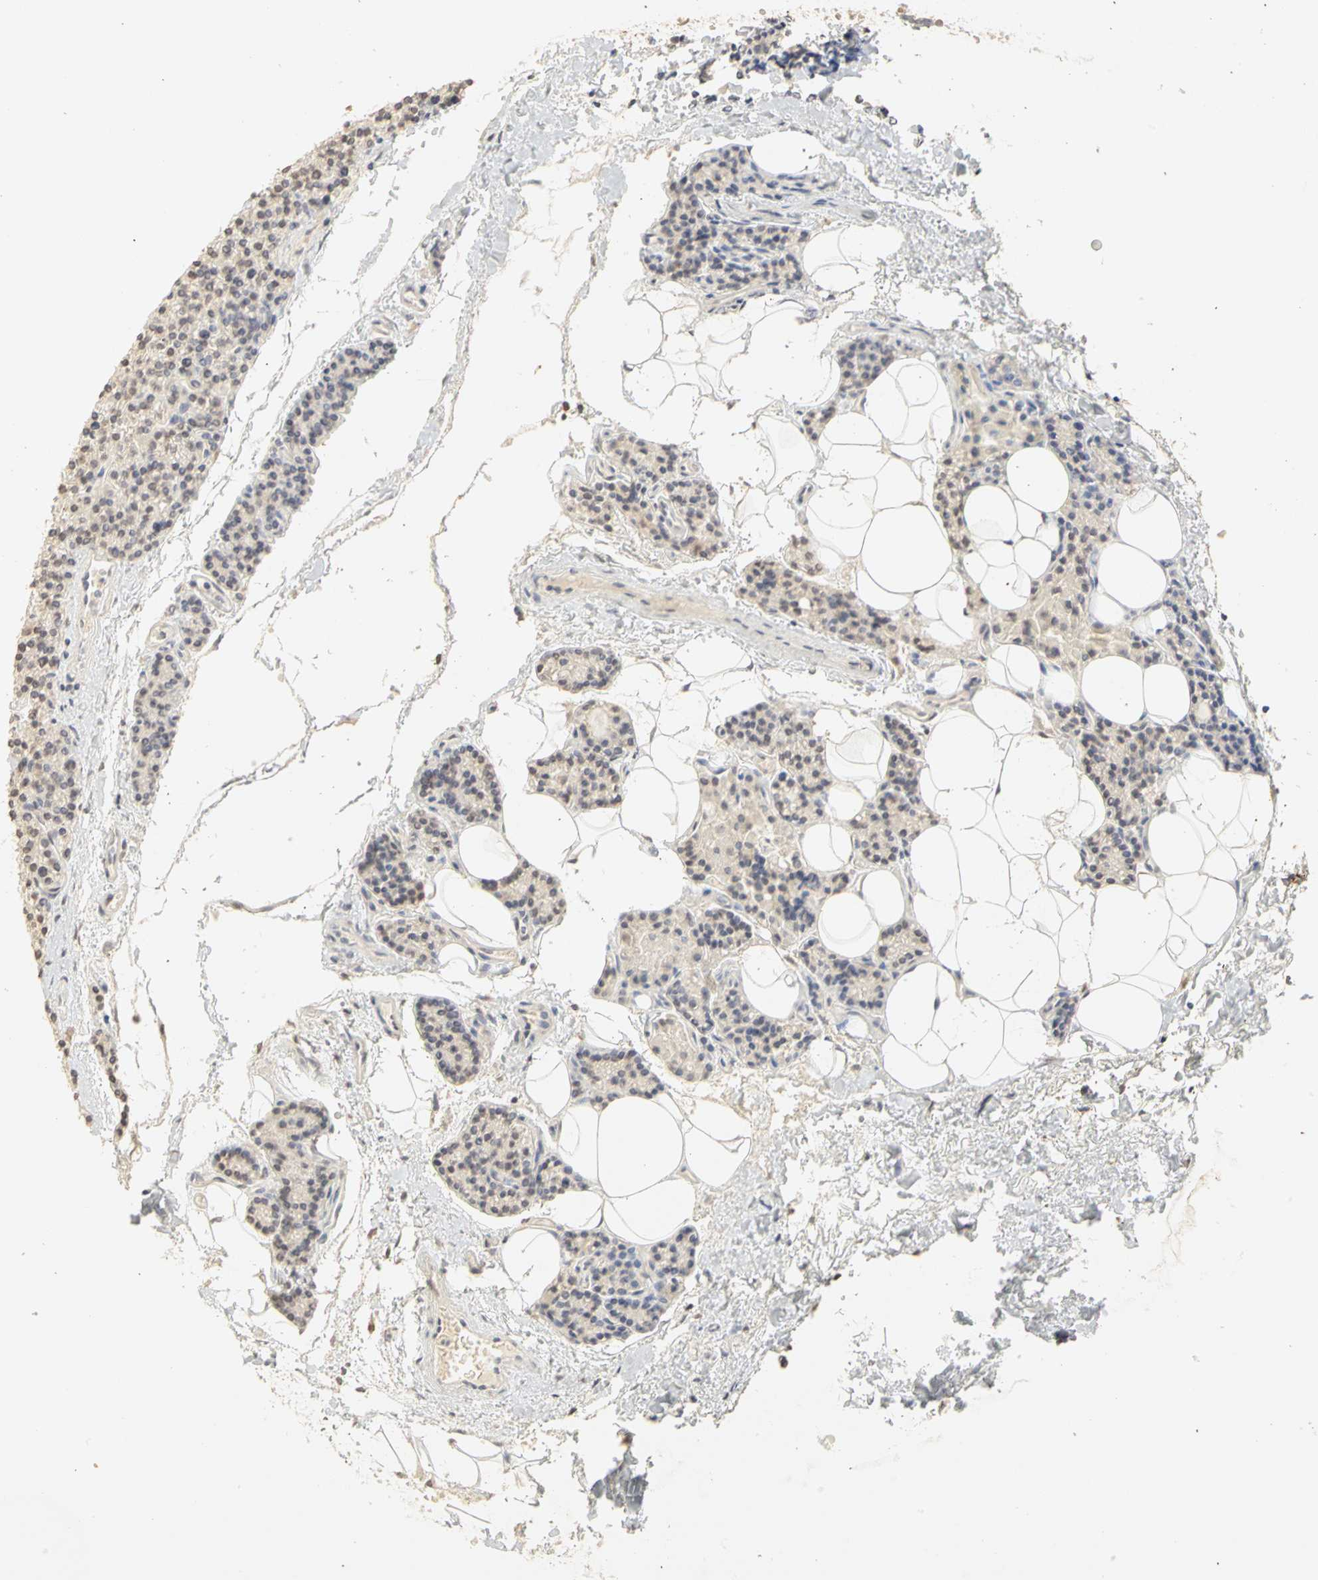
{"staining": {"intensity": "weak", "quantity": "<25%", "location": "cytoplasmic/membranous"}, "tissue": "parathyroid gland", "cell_type": "Glandular cells", "image_type": "normal", "snomed": [{"axis": "morphology", "description": "Normal tissue, NOS"}, {"axis": "topography", "description": "Parathyroid gland"}], "caption": "Immunohistochemistry of normal human parathyroid gland shows no positivity in glandular cells.", "gene": "GNRH2", "patient": {"sex": "female", "age": 50}}